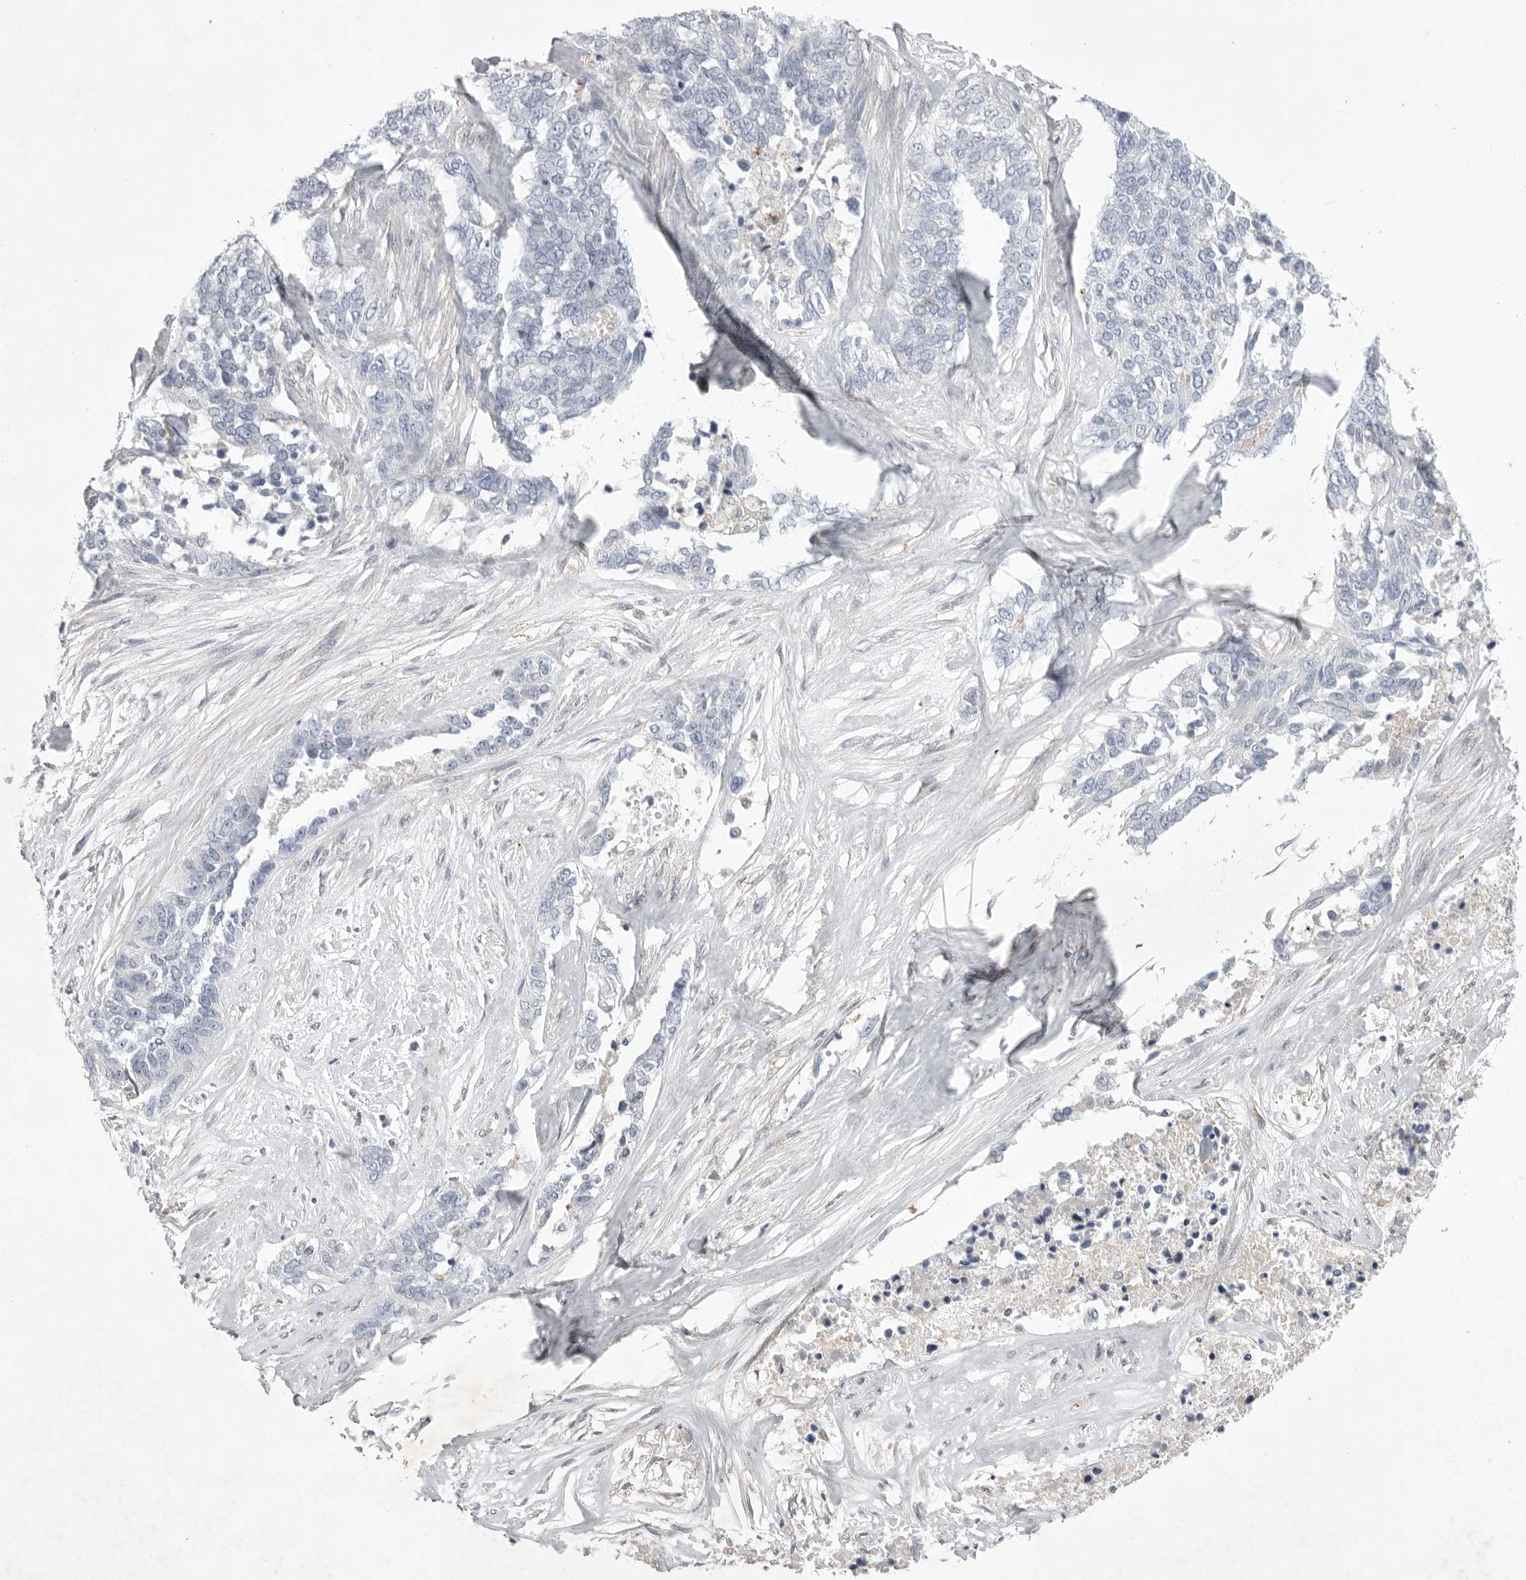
{"staining": {"intensity": "negative", "quantity": "none", "location": "none"}, "tissue": "ovarian cancer", "cell_type": "Tumor cells", "image_type": "cancer", "snomed": [{"axis": "morphology", "description": "Cystadenocarcinoma, serous, NOS"}, {"axis": "topography", "description": "Ovary"}], "caption": "Immunohistochemistry histopathology image of ovarian cancer stained for a protein (brown), which displays no staining in tumor cells.", "gene": "SIGLEC10", "patient": {"sex": "female", "age": 44}}